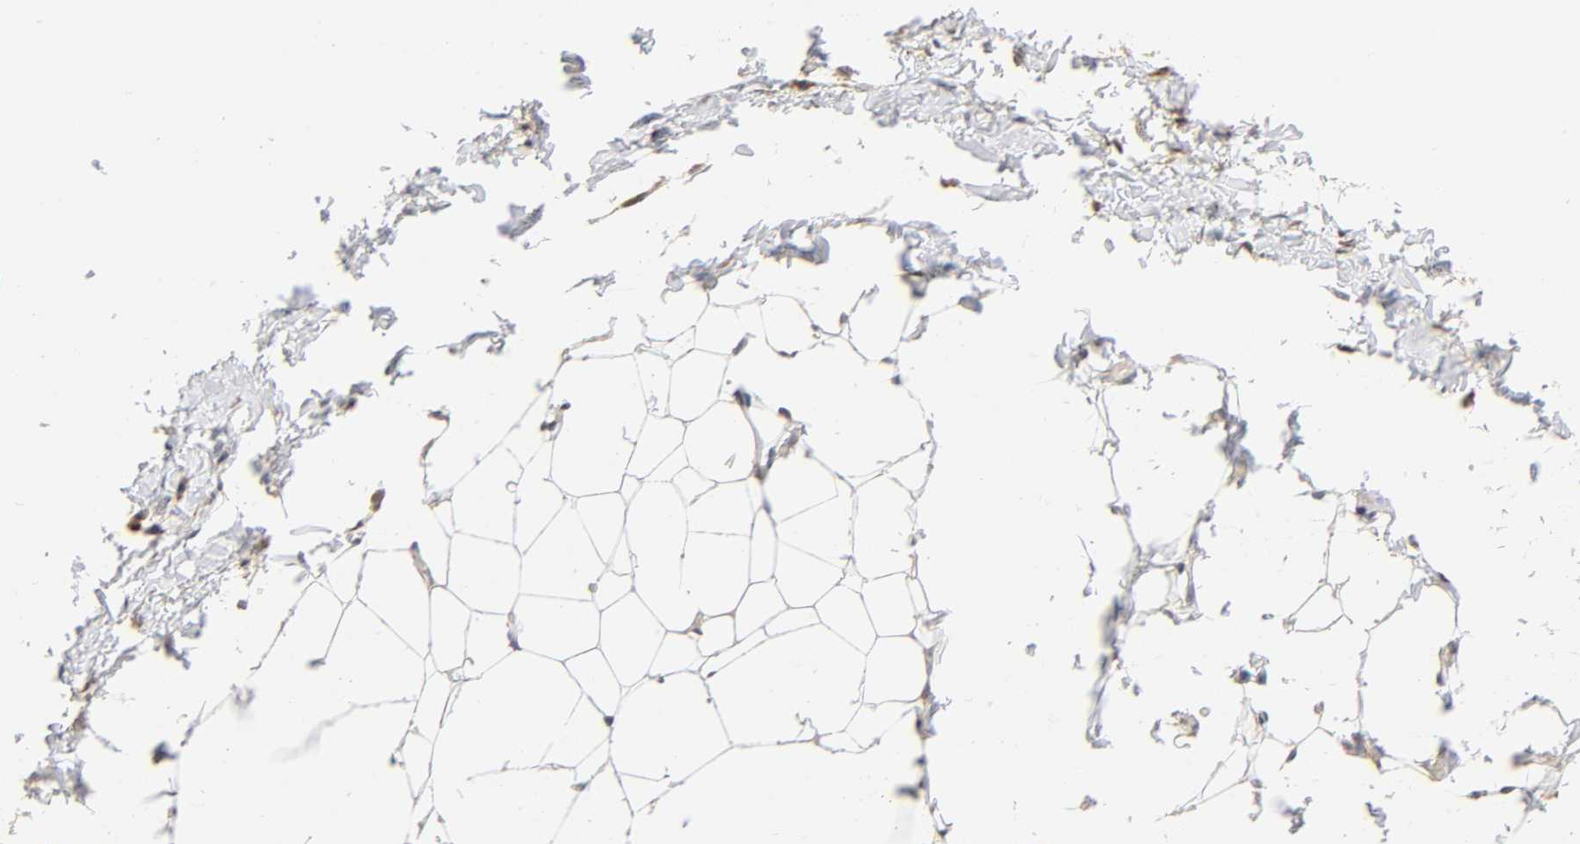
{"staining": {"intensity": "negative", "quantity": "none", "location": "none"}, "tissue": "adipose tissue", "cell_type": "Adipocytes", "image_type": "normal", "snomed": [{"axis": "morphology", "description": "Normal tissue, NOS"}, {"axis": "topography", "description": "Soft tissue"}], "caption": "Immunohistochemistry (IHC) photomicrograph of unremarkable adipose tissue: human adipose tissue stained with DAB shows no significant protein expression in adipocytes.", "gene": "ANXA7", "patient": {"sex": "male", "age": 26}}